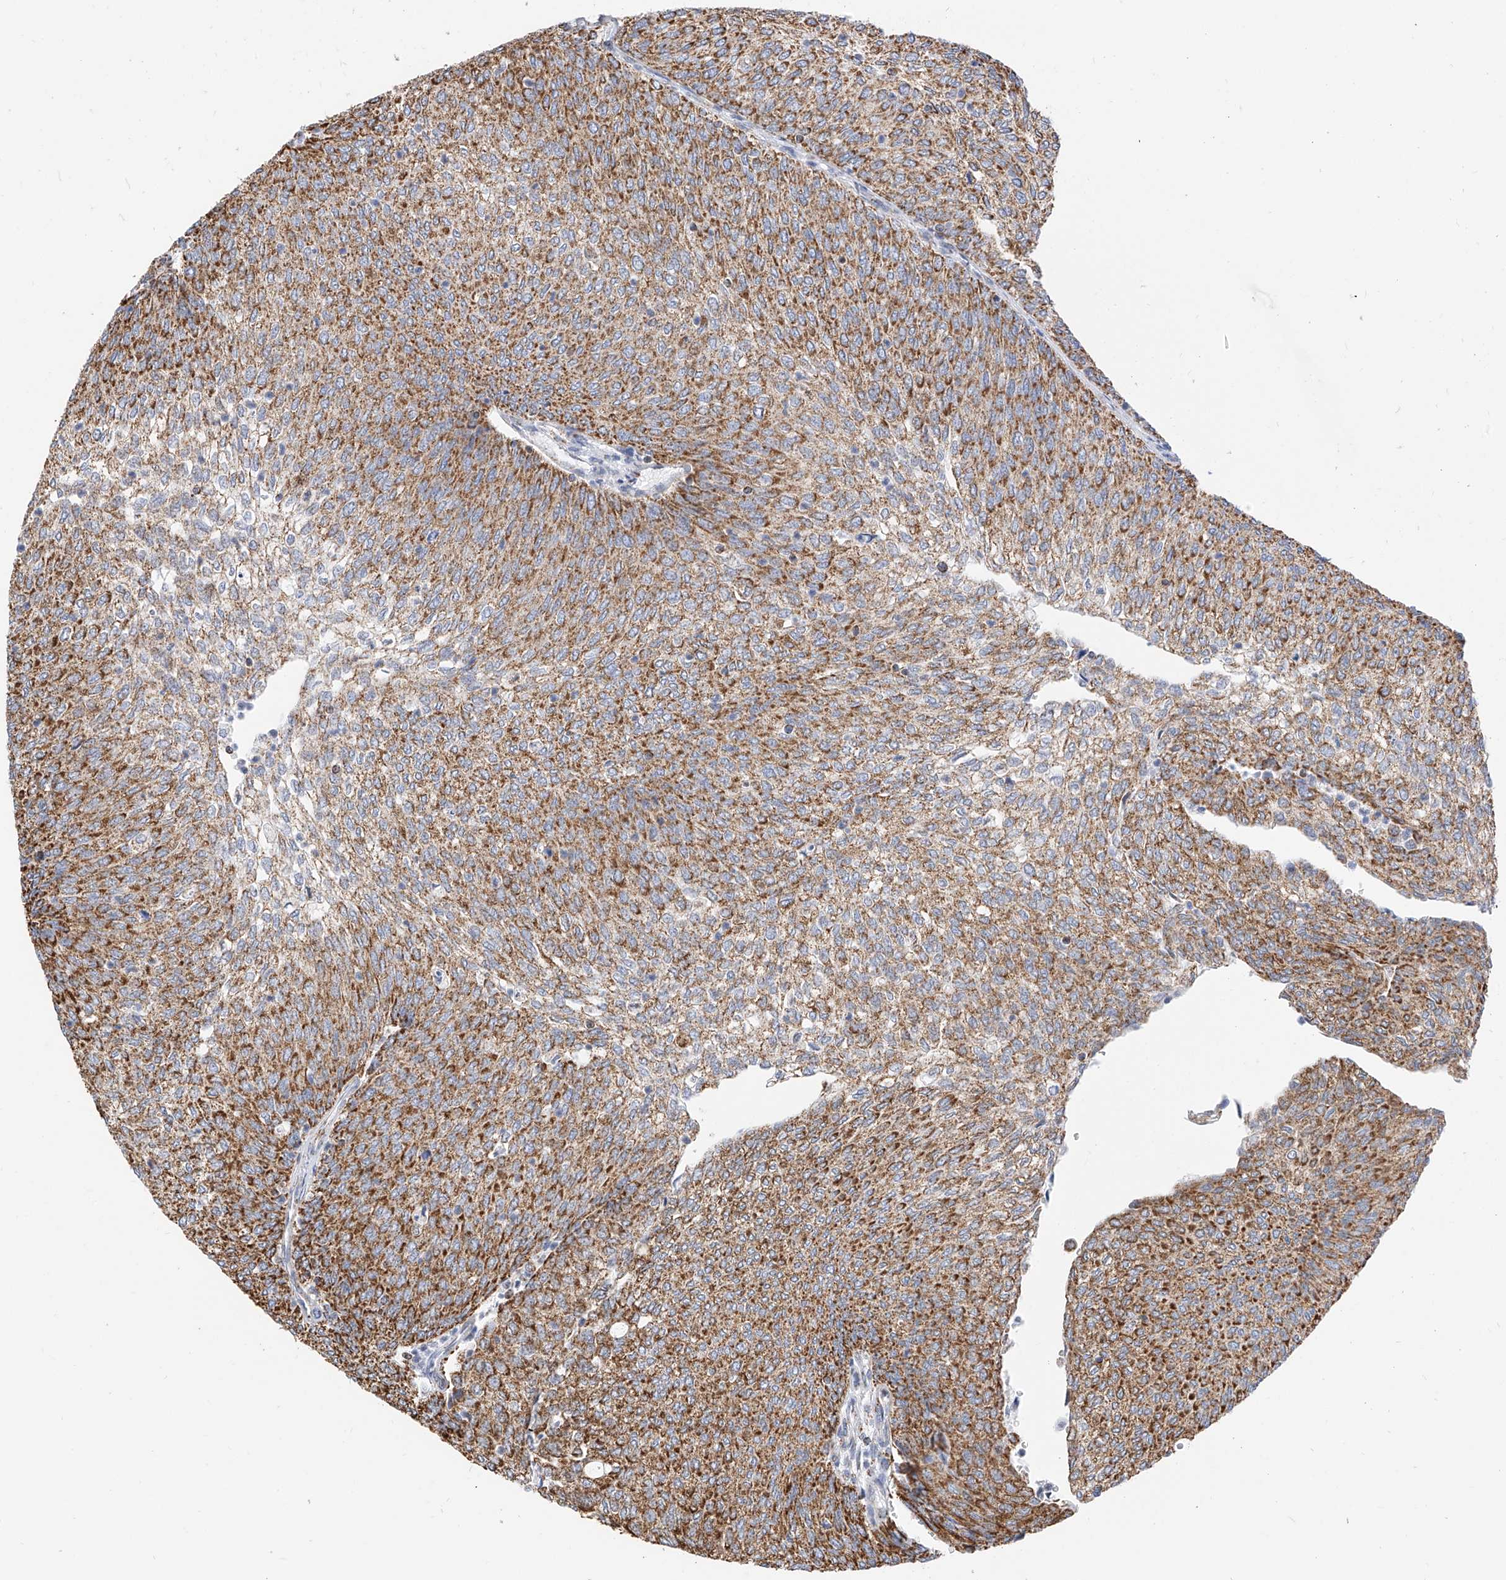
{"staining": {"intensity": "moderate", "quantity": ">75%", "location": "cytoplasmic/membranous"}, "tissue": "urothelial cancer", "cell_type": "Tumor cells", "image_type": "cancer", "snomed": [{"axis": "morphology", "description": "Urothelial carcinoma, Low grade"}, {"axis": "topography", "description": "Urinary bladder"}], "caption": "Urothelial cancer tissue reveals moderate cytoplasmic/membranous expression in about >75% of tumor cells, visualized by immunohistochemistry.", "gene": "NALCN", "patient": {"sex": "female", "age": 79}}